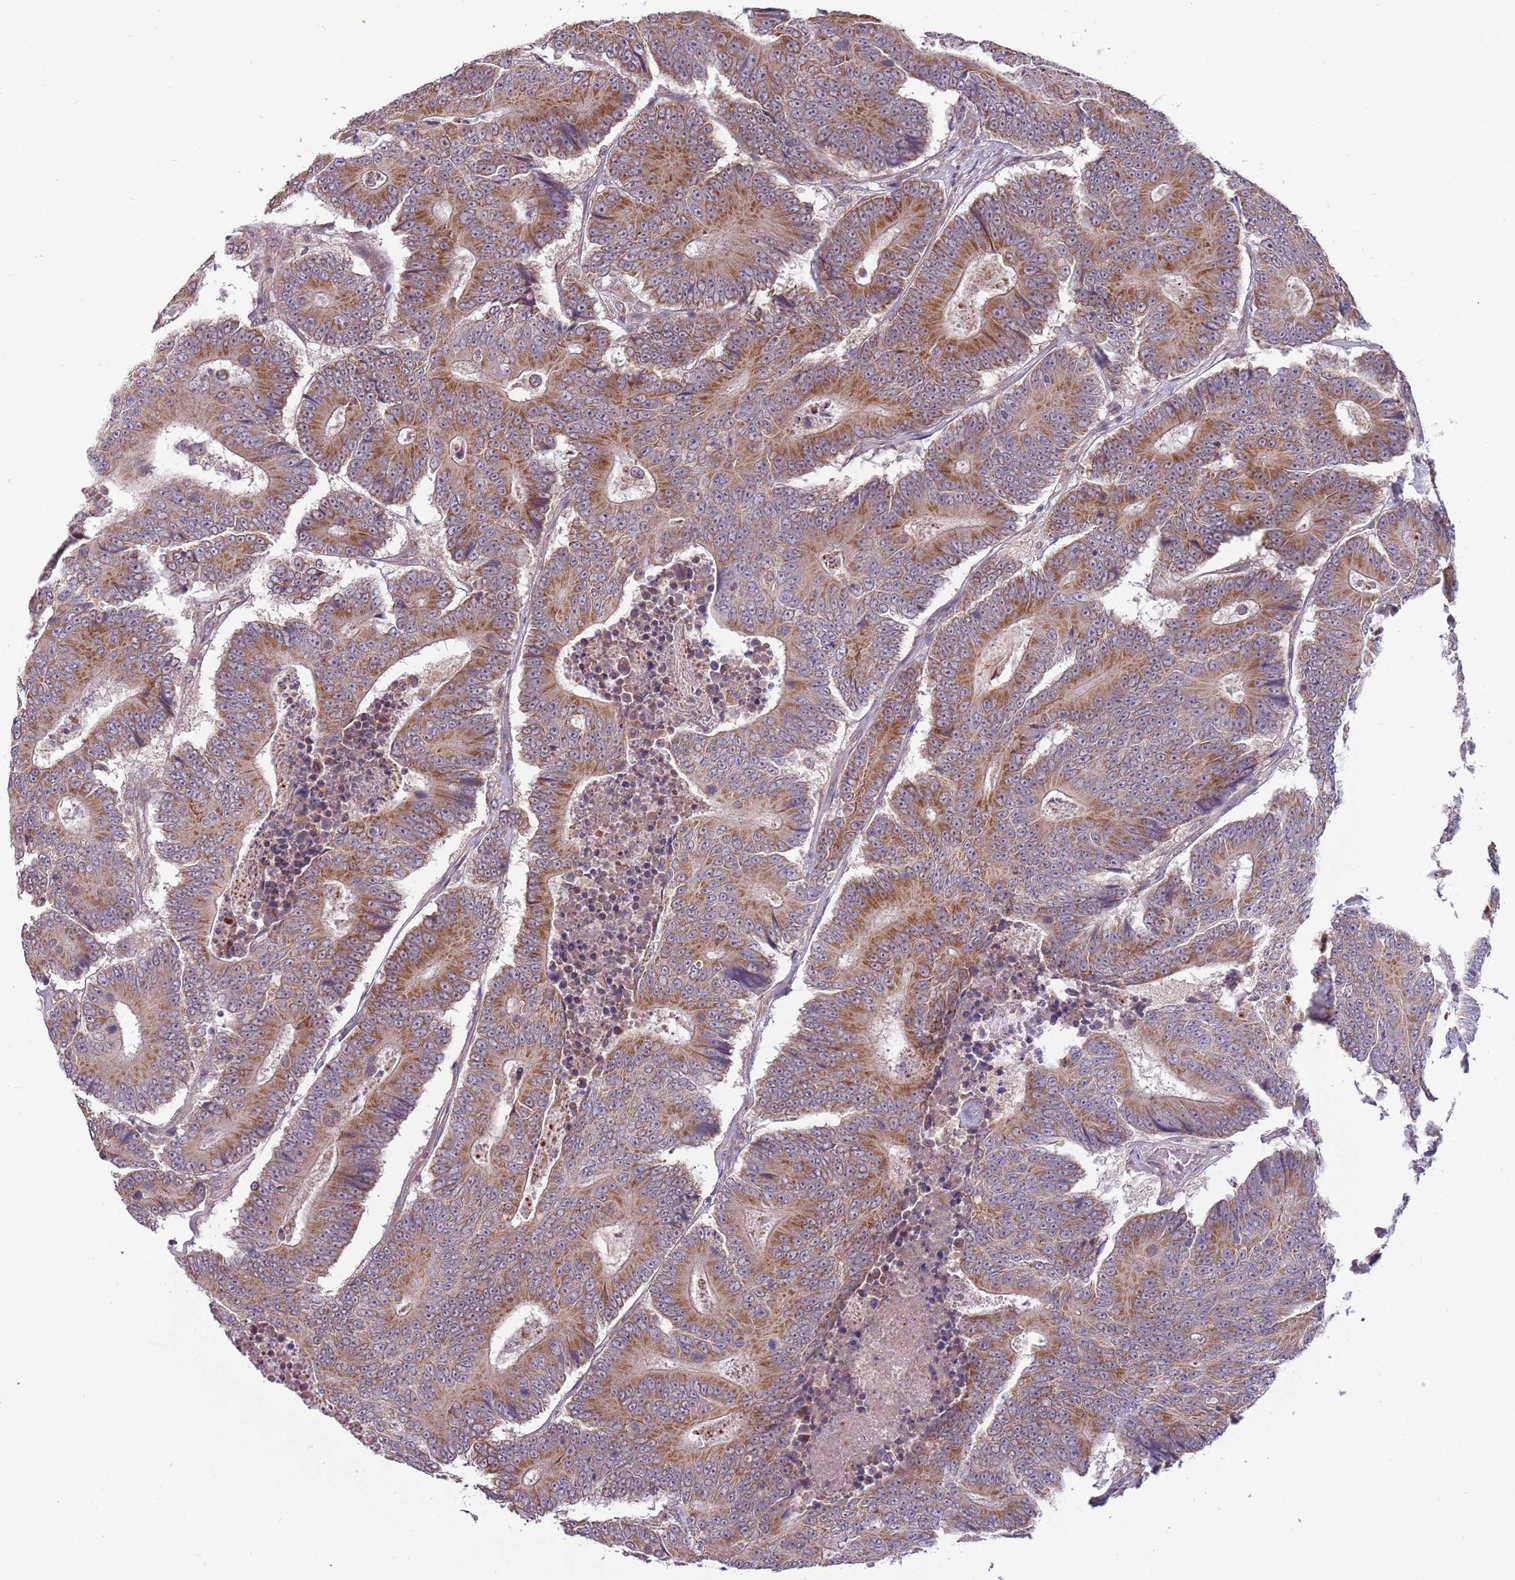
{"staining": {"intensity": "moderate", "quantity": ">75%", "location": "cytoplasmic/membranous"}, "tissue": "colorectal cancer", "cell_type": "Tumor cells", "image_type": "cancer", "snomed": [{"axis": "morphology", "description": "Adenocarcinoma, NOS"}, {"axis": "topography", "description": "Colon"}], "caption": "The image reveals immunohistochemical staining of colorectal adenocarcinoma. There is moderate cytoplasmic/membranous staining is present in about >75% of tumor cells. The protein is shown in brown color, while the nuclei are stained blue.", "gene": "RNF181", "patient": {"sex": "male", "age": 83}}